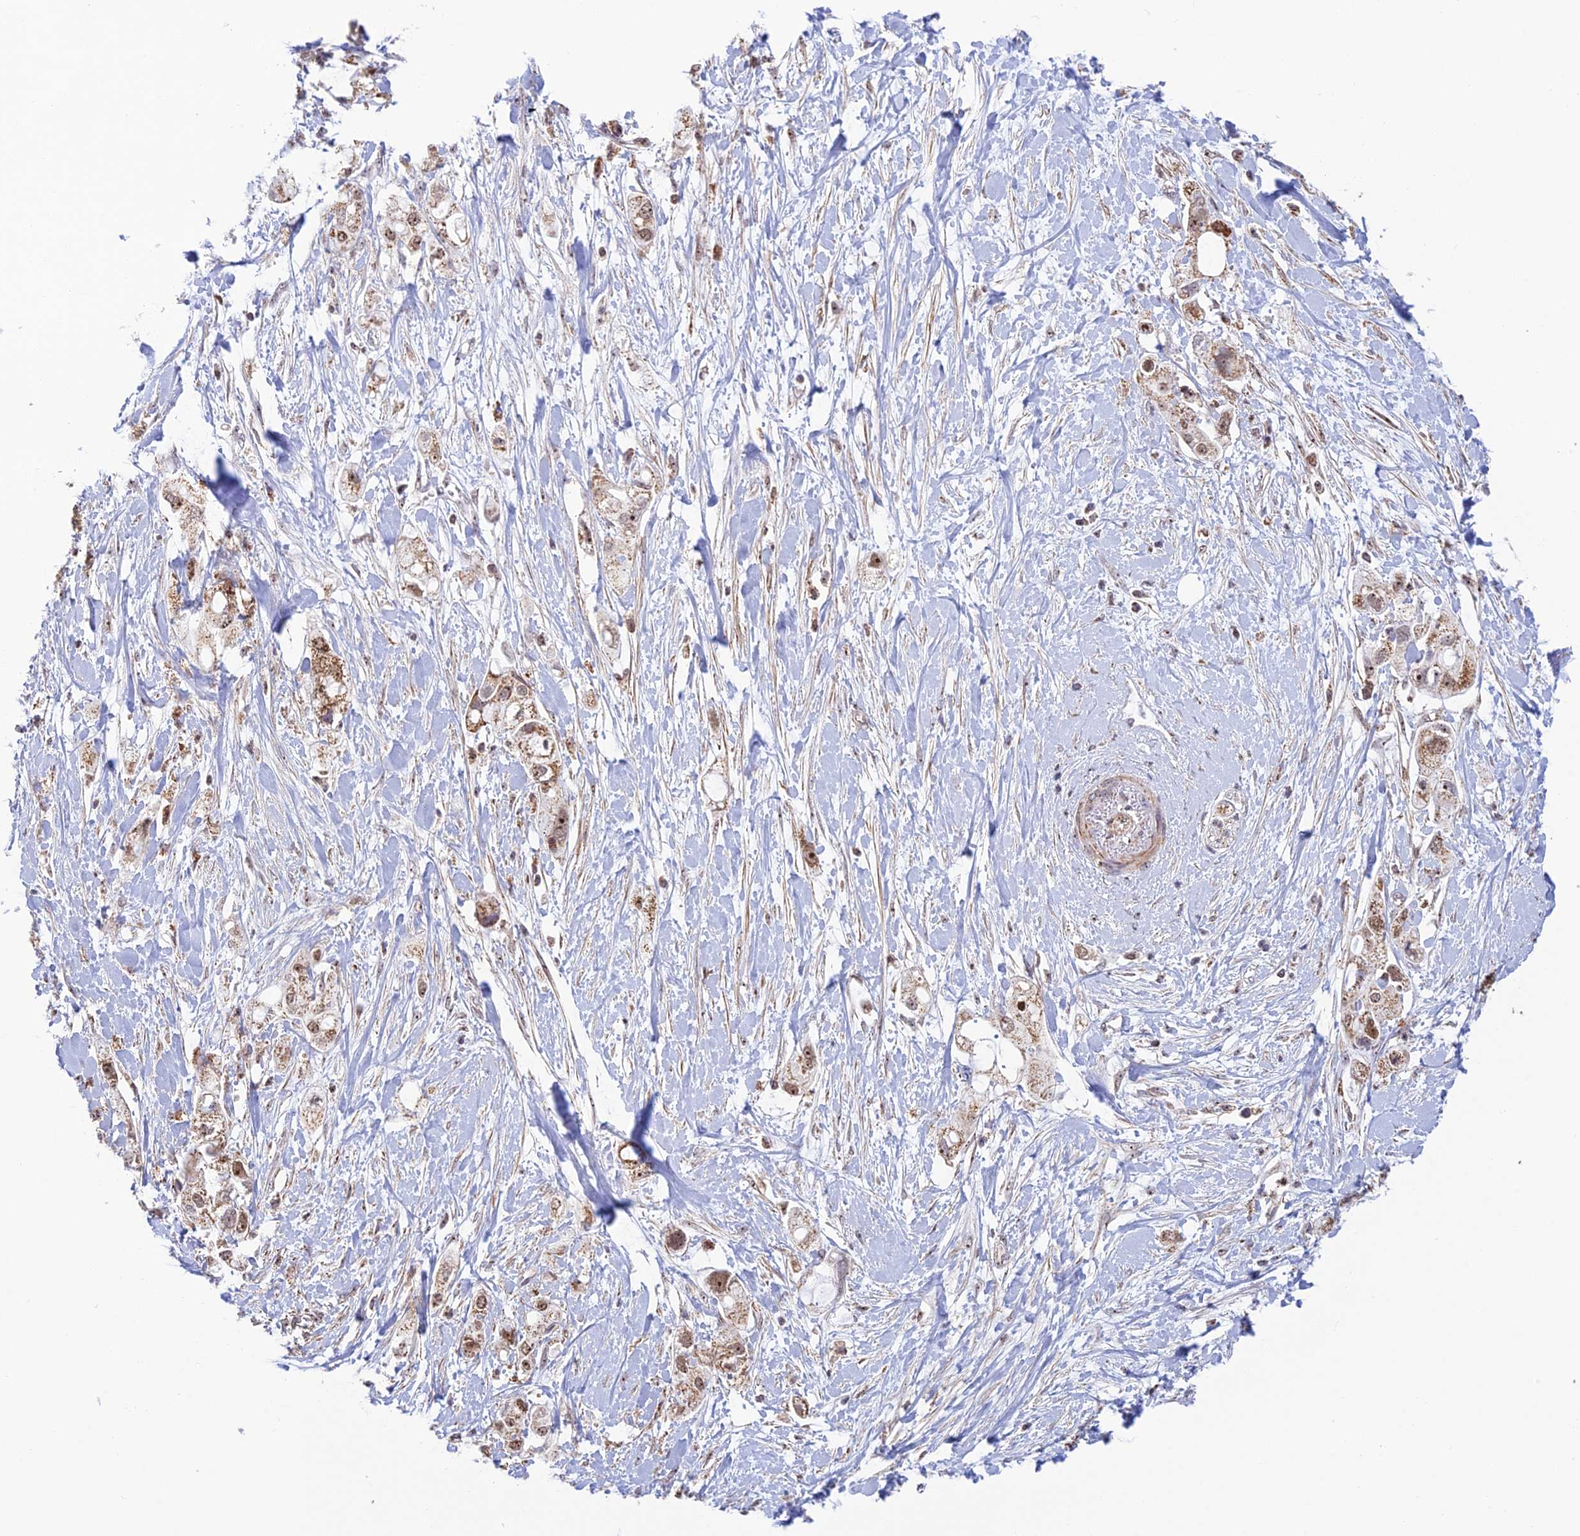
{"staining": {"intensity": "moderate", "quantity": "25%-75%", "location": "cytoplasmic/membranous"}, "tissue": "pancreatic cancer", "cell_type": "Tumor cells", "image_type": "cancer", "snomed": [{"axis": "morphology", "description": "Adenocarcinoma, NOS"}, {"axis": "topography", "description": "Pancreas"}], "caption": "DAB immunohistochemical staining of adenocarcinoma (pancreatic) reveals moderate cytoplasmic/membranous protein staining in approximately 25%-75% of tumor cells. Using DAB (brown) and hematoxylin (blue) stains, captured at high magnification using brightfield microscopy.", "gene": "POLR1G", "patient": {"sex": "female", "age": 56}}